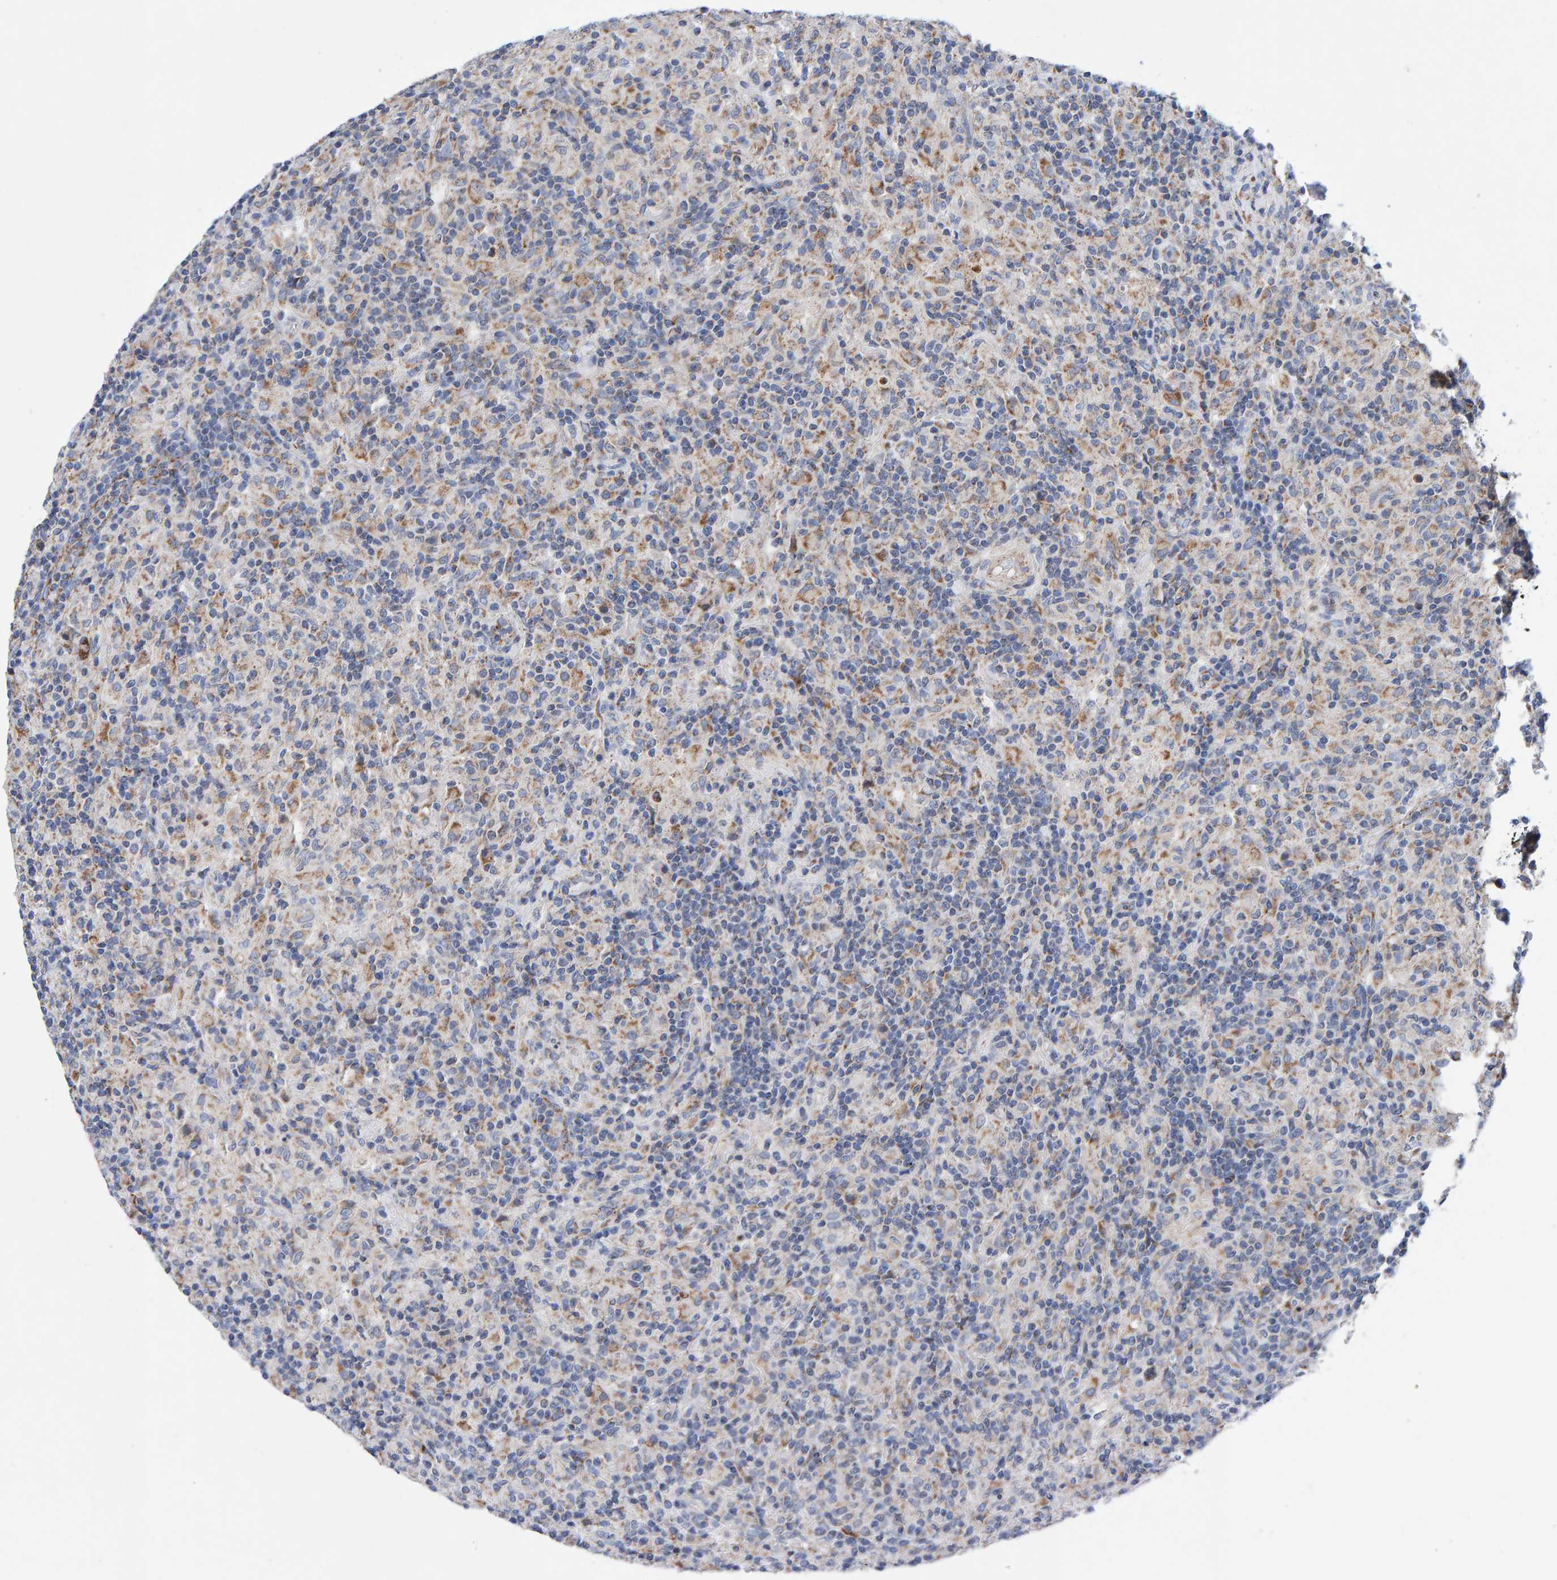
{"staining": {"intensity": "weak", "quantity": "25%-75%", "location": "cytoplasmic/membranous"}, "tissue": "lymphoma", "cell_type": "Tumor cells", "image_type": "cancer", "snomed": [{"axis": "morphology", "description": "Hodgkin's disease, NOS"}, {"axis": "topography", "description": "Lymph node"}], "caption": "Hodgkin's disease tissue displays weak cytoplasmic/membranous expression in about 25%-75% of tumor cells, visualized by immunohistochemistry.", "gene": "EFR3A", "patient": {"sex": "male", "age": 70}}